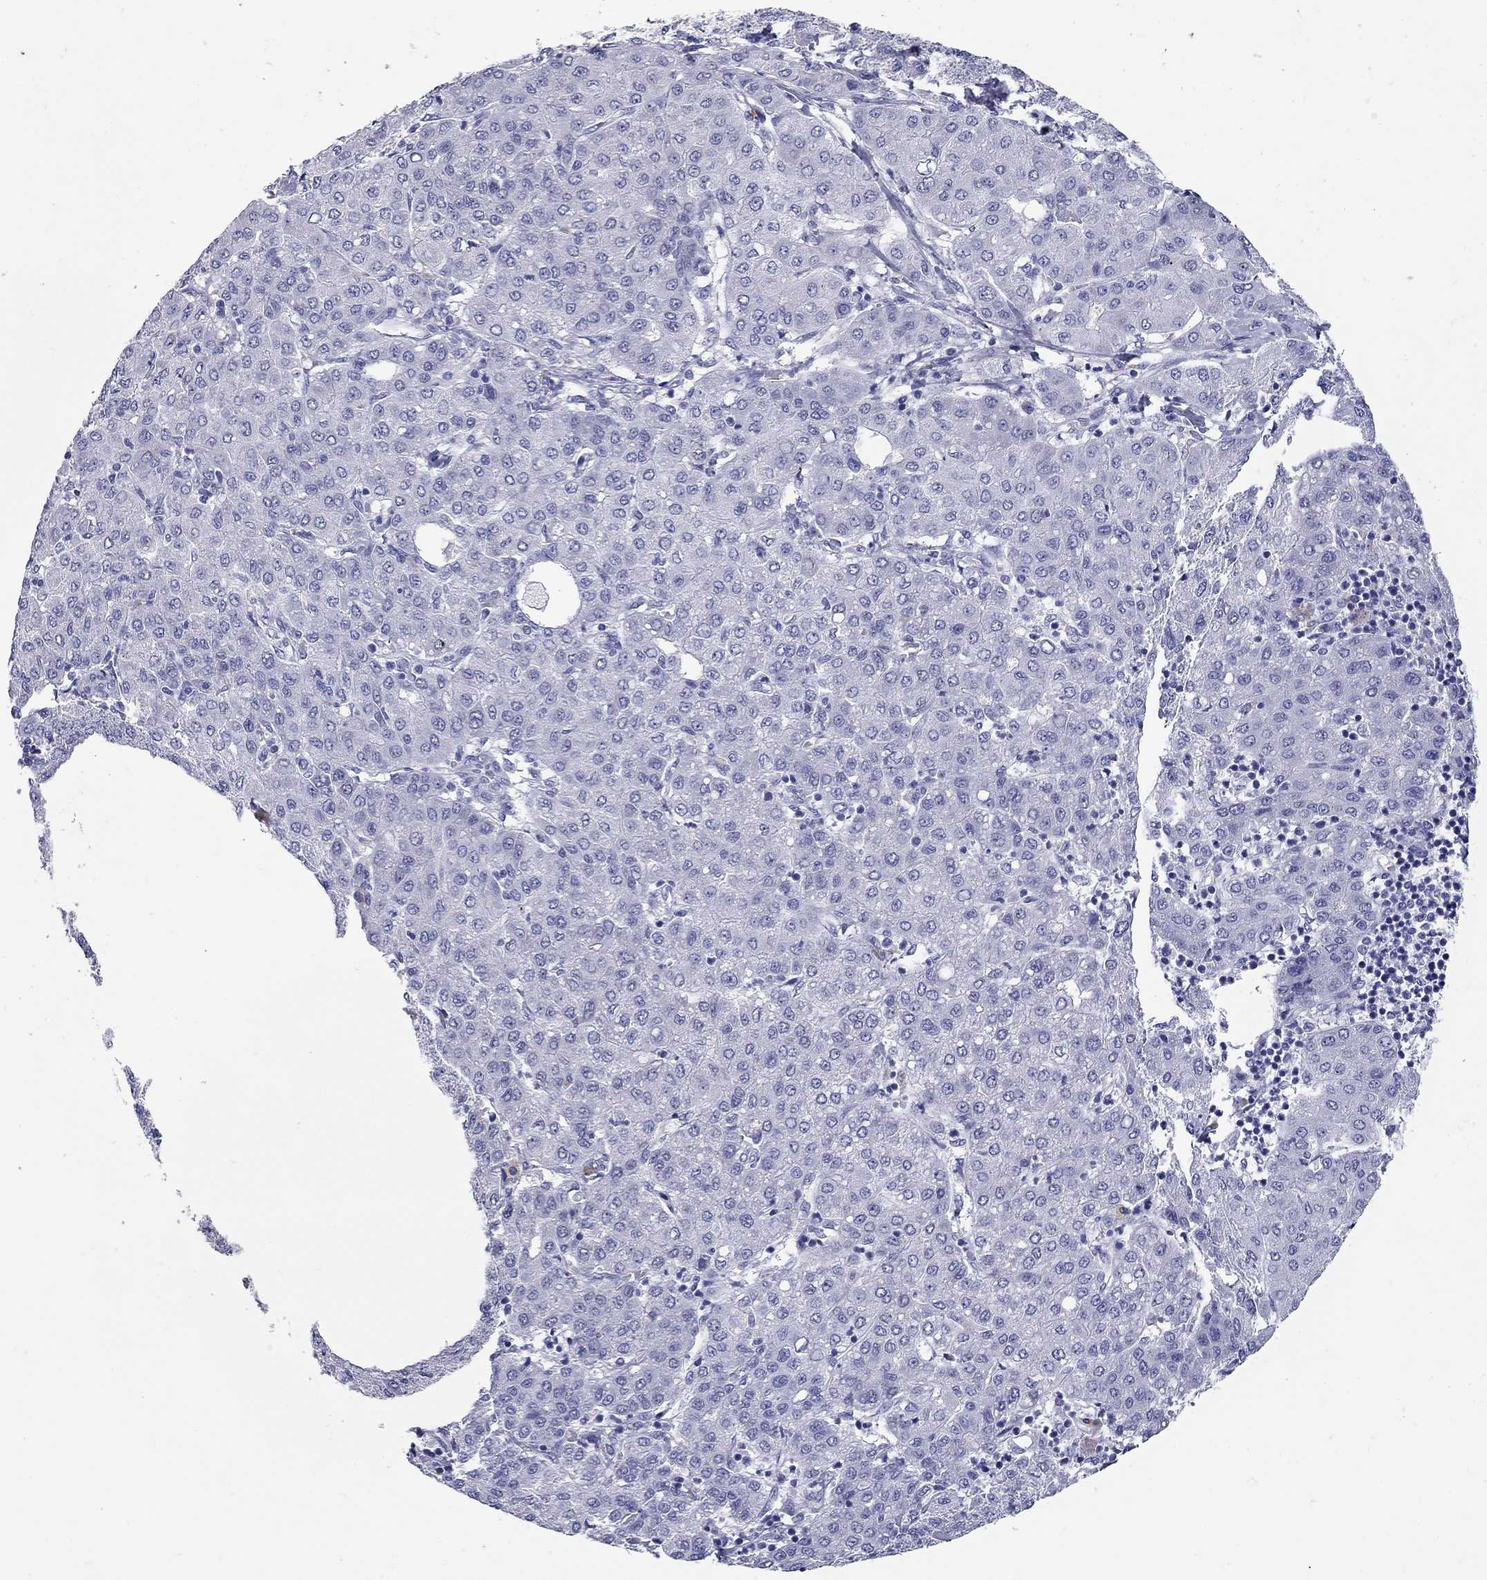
{"staining": {"intensity": "negative", "quantity": "none", "location": "none"}, "tissue": "liver cancer", "cell_type": "Tumor cells", "image_type": "cancer", "snomed": [{"axis": "morphology", "description": "Carcinoma, Hepatocellular, NOS"}, {"axis": "topography", "description": "Liver"}], "caption": "A photomicrograph of human hepatocellular carcinoma (liver) is negative for staining in tumor cells. (DAB immunohistochemistry (IHC), high magnification).", "gene": "C8orf88", "patient": {"sex": "male", "age": 65}}